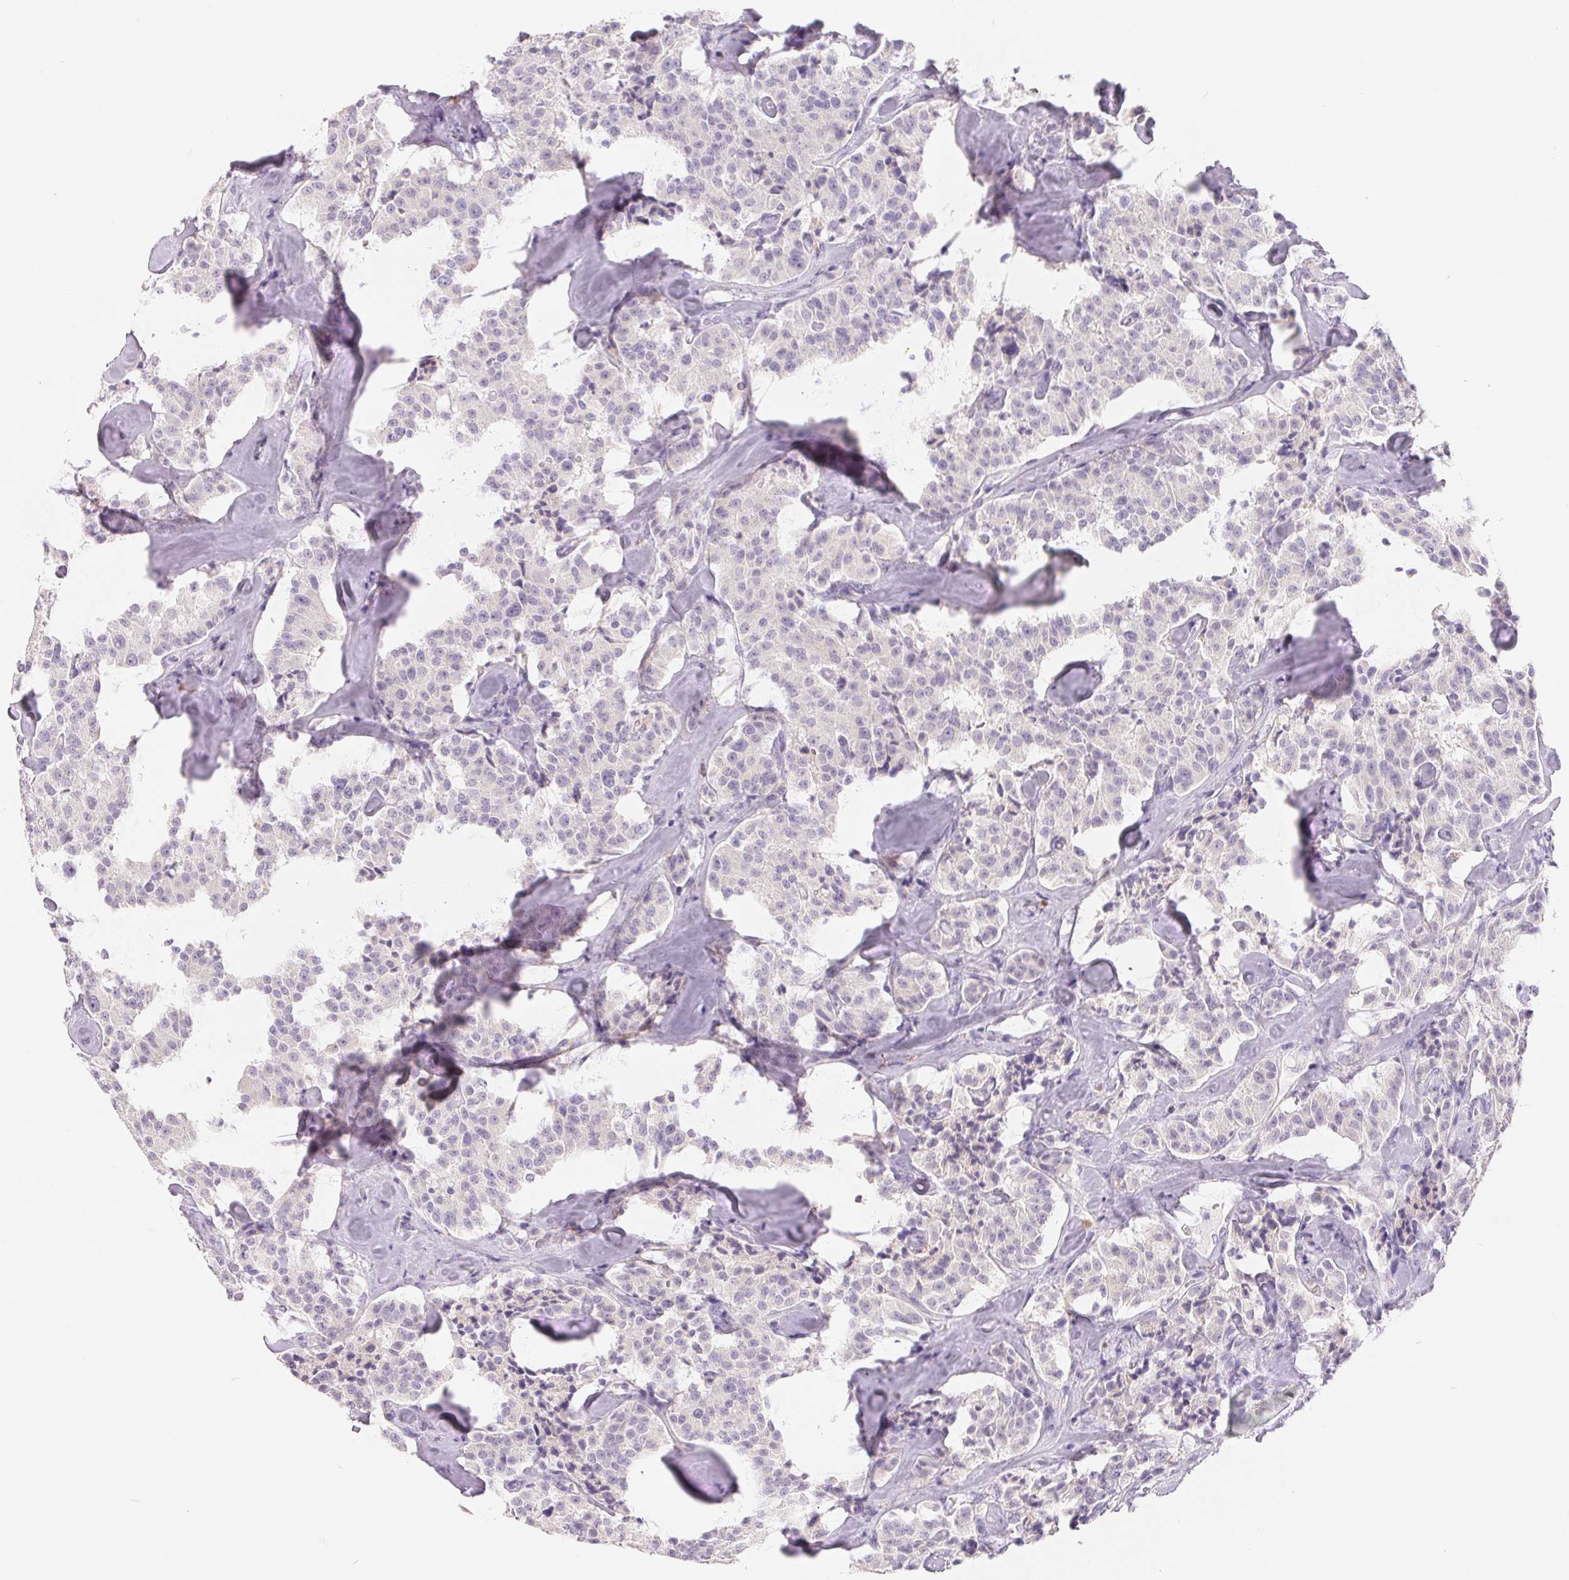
{"staining": {"intensity": "negative", "quantity": "none", "location": "none"}, "tissue": "carcinoid", "cell_type": "Tumor cells", "image_type": "cancer", "snomed": [{"axis": "morphology", "description": "Carcinoid, malignant, NOS"}, {"axis": "topography", "description": "Pancreas"}], "caption": "High magnification brightfield microscopy of malignant carcinoid stained with DAB (3,3'-diaminobenzidine) (brown) and counterstained with hematoxylin (blue): tumor cells show no significant staining.", "gene": "SPACA5B", "patient": {"sex": "male", "age": 41}}